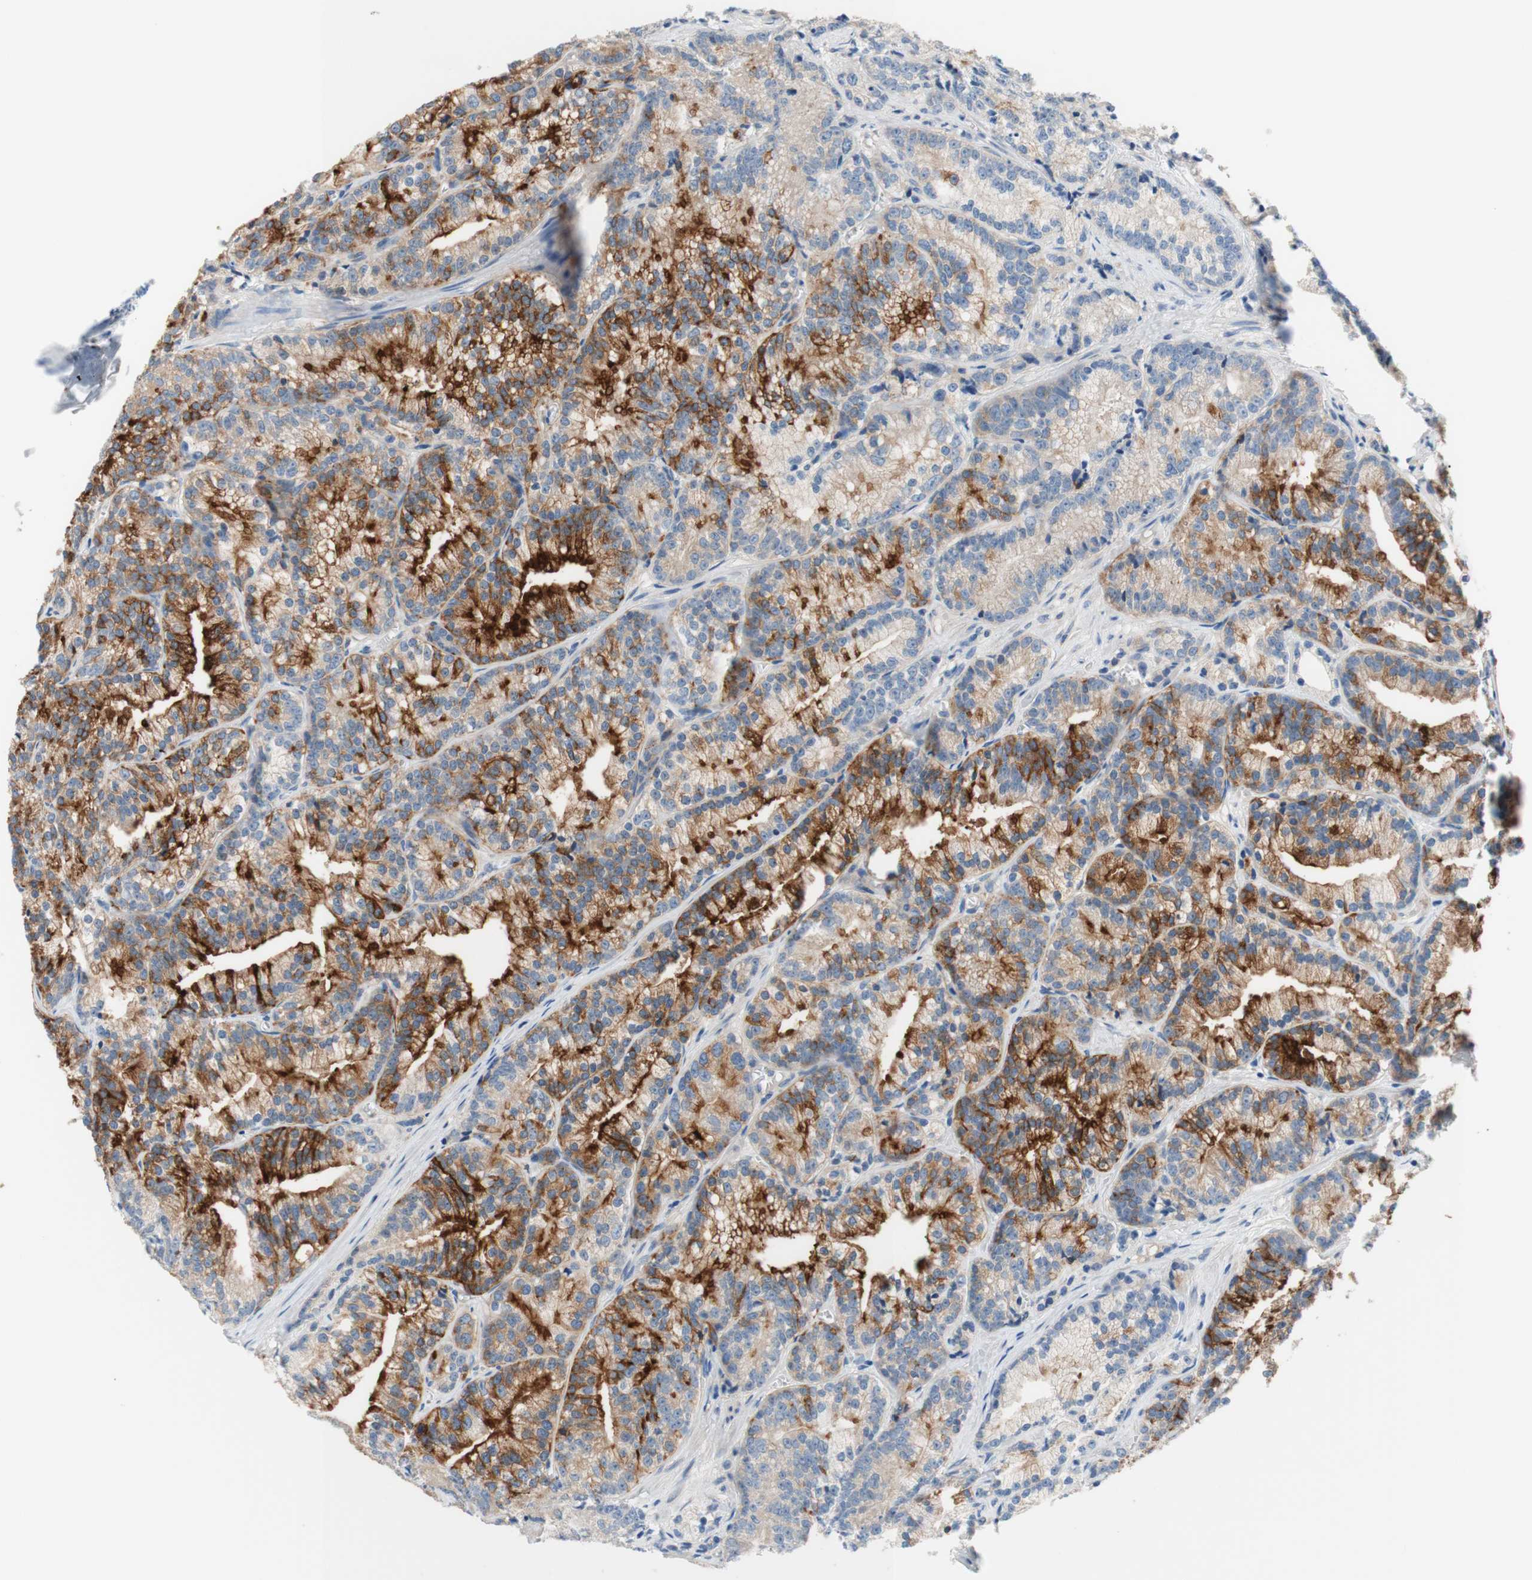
{"staining": {"intensity": "strong", "quantity": "25%-75%", "location": "cytoplasmic/membranous"}, "tissue": "prostate cancer", "cell_type": "Tumor cells", "image_type": "cancer", "snomed": [{"axis": "morphology", "description": "Adenocarcinoma, Low grade"}, {"axis": "topography", "description": "Prostate"}], "caption": "Human prostate adenocarcinoma (low-grade) stained with a protein marker reveals strong staining in tumor cells.", "gene": "F3", "patient": {"sex": "male", "age": 89}}